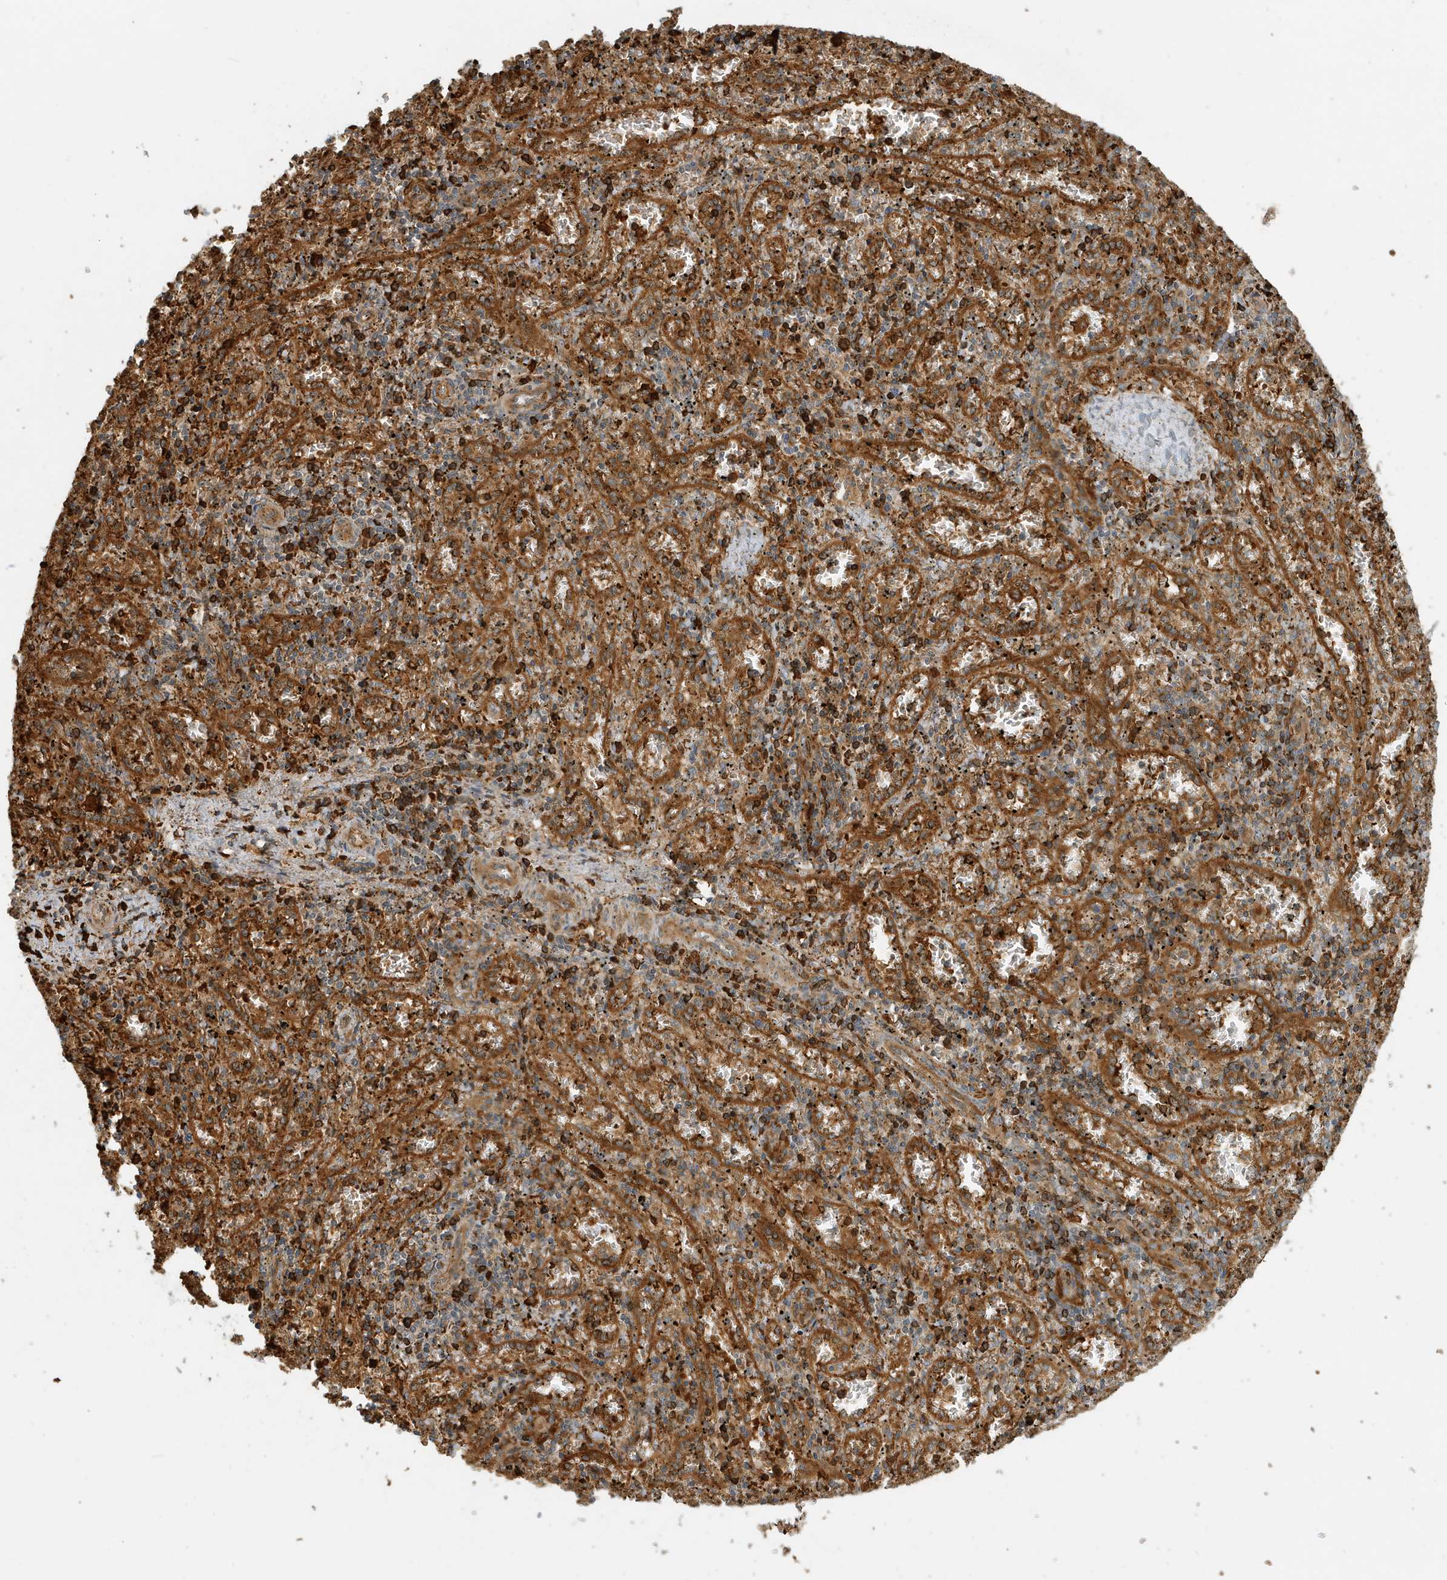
{"staining": {"intensity": "strong", "quantity": "<25%", "location": "cytoplasmic/membranous"}, "tissue": "spleen", "cell_type": "Cells in red pulp", "image_type": "normal", "snomed": [{"axis": "morphology", "description": "Normal tissue, NOS"}, {"axis": "topography", "description": "Spleen"}], "caption": "Protein expression analysis of benign human spleen reveals strong cytoplasmic/membranous staining in about <25% of cells in red pulp. The protein of interest is shown in brown color, while the nuclei are stained blue.", "gene": "FYCO1", "patient": {"sex": "male", "age": 11}}